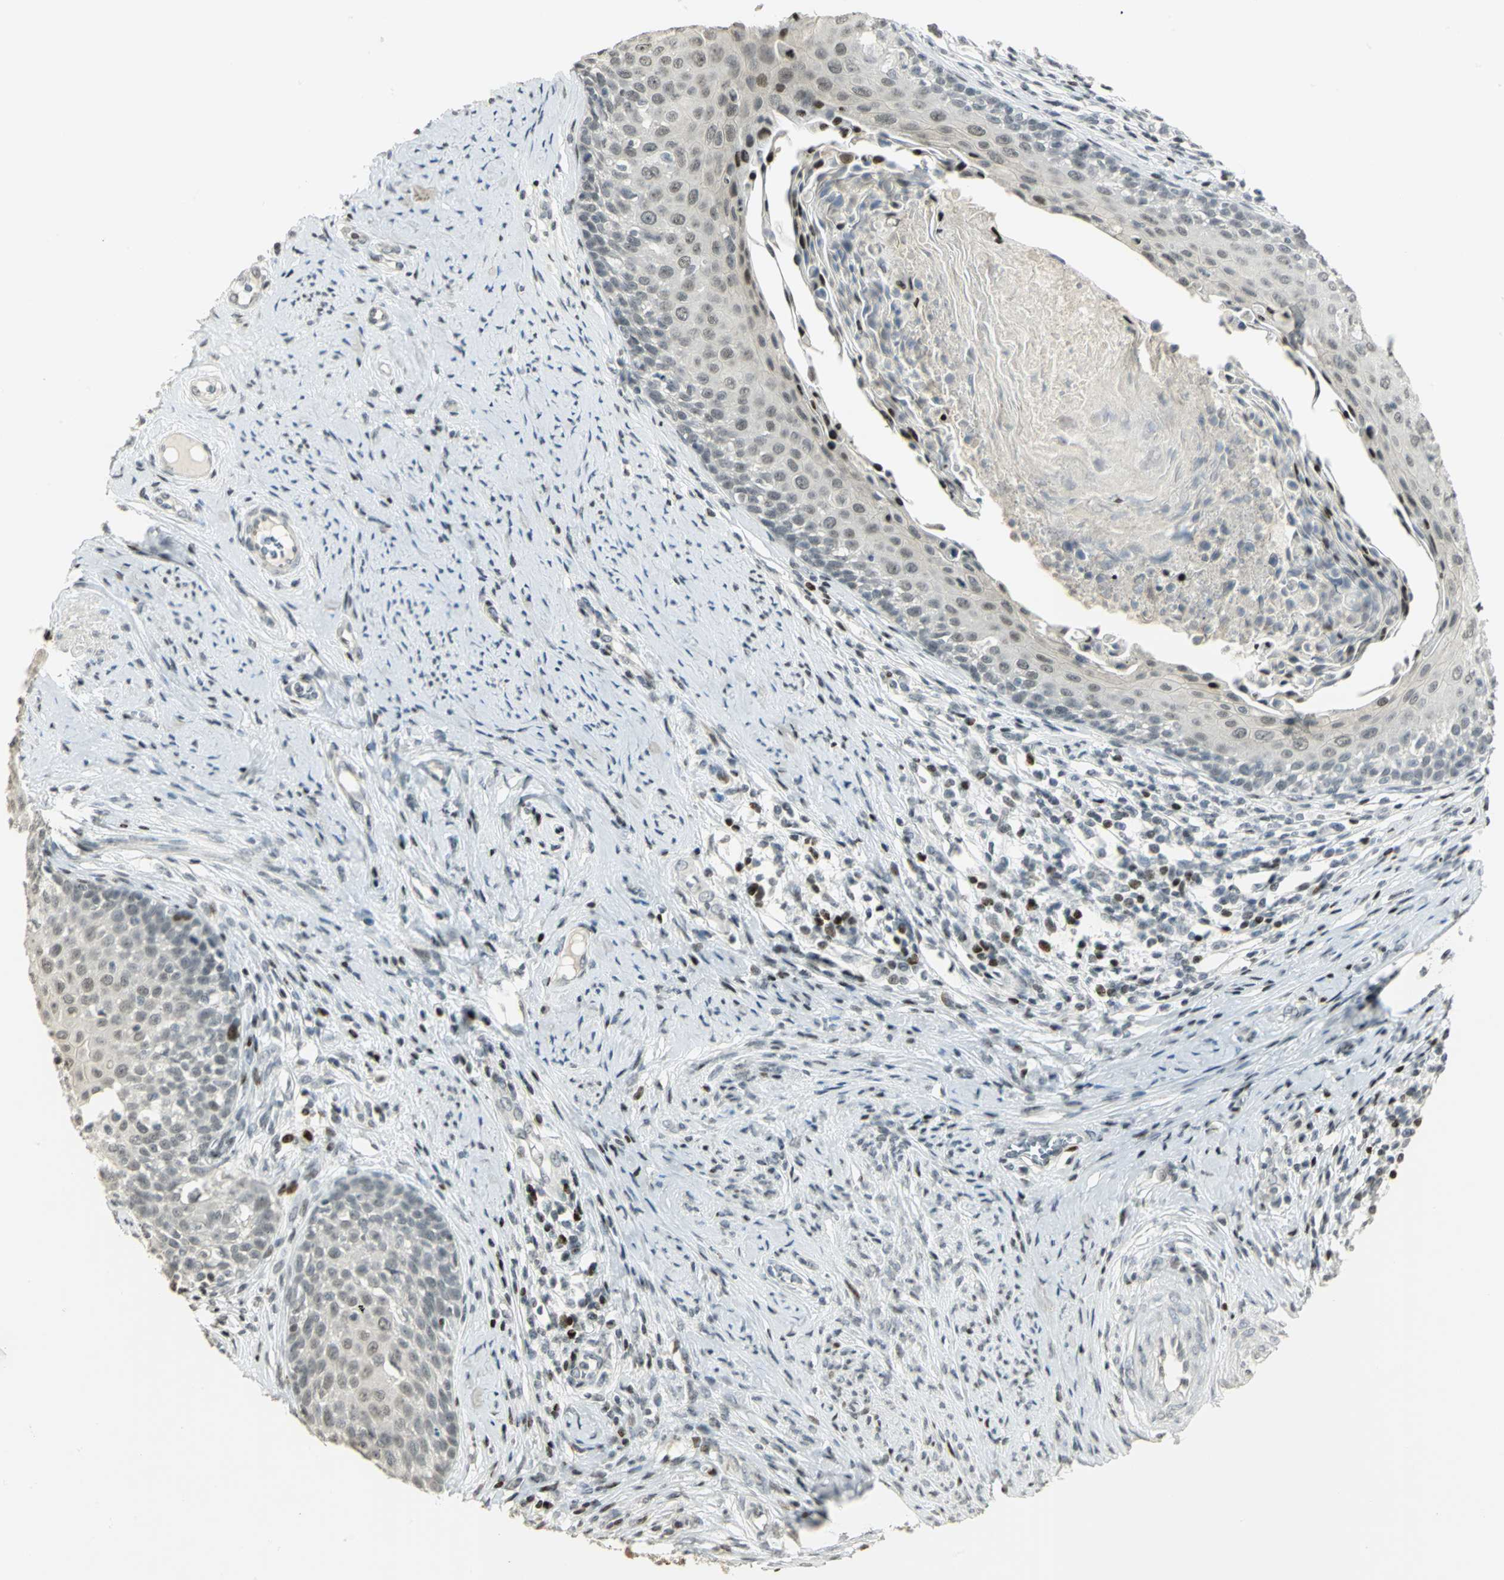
{"staining": {"intensity": "weak", "quantity": "<25%", "location": "nuclear"}, "tissue": "cervical cancer", "cell_type": "Tumor cells", "image_type": "cancer", "snomed": [{"axis": "morphology", "description": "Squamous cell carcinoma, NOS"}, {"axis": "morphology", "description": "Adenocarcinoma, NOS"}, {"axis": "topography", "description": "Cervix"}], "caption": "Immunohistochemistry (IHC) of human squamous cell carcinoma (cervical) reveals no staining in tumor cells. The staining is performed using DAB (3,3'-diaminobenzidine) brown chromogen with nuclei counter-stained in using hematoxylin.", "gene": "KDM1A", "patient": {"sex": "female", "age": 52}}